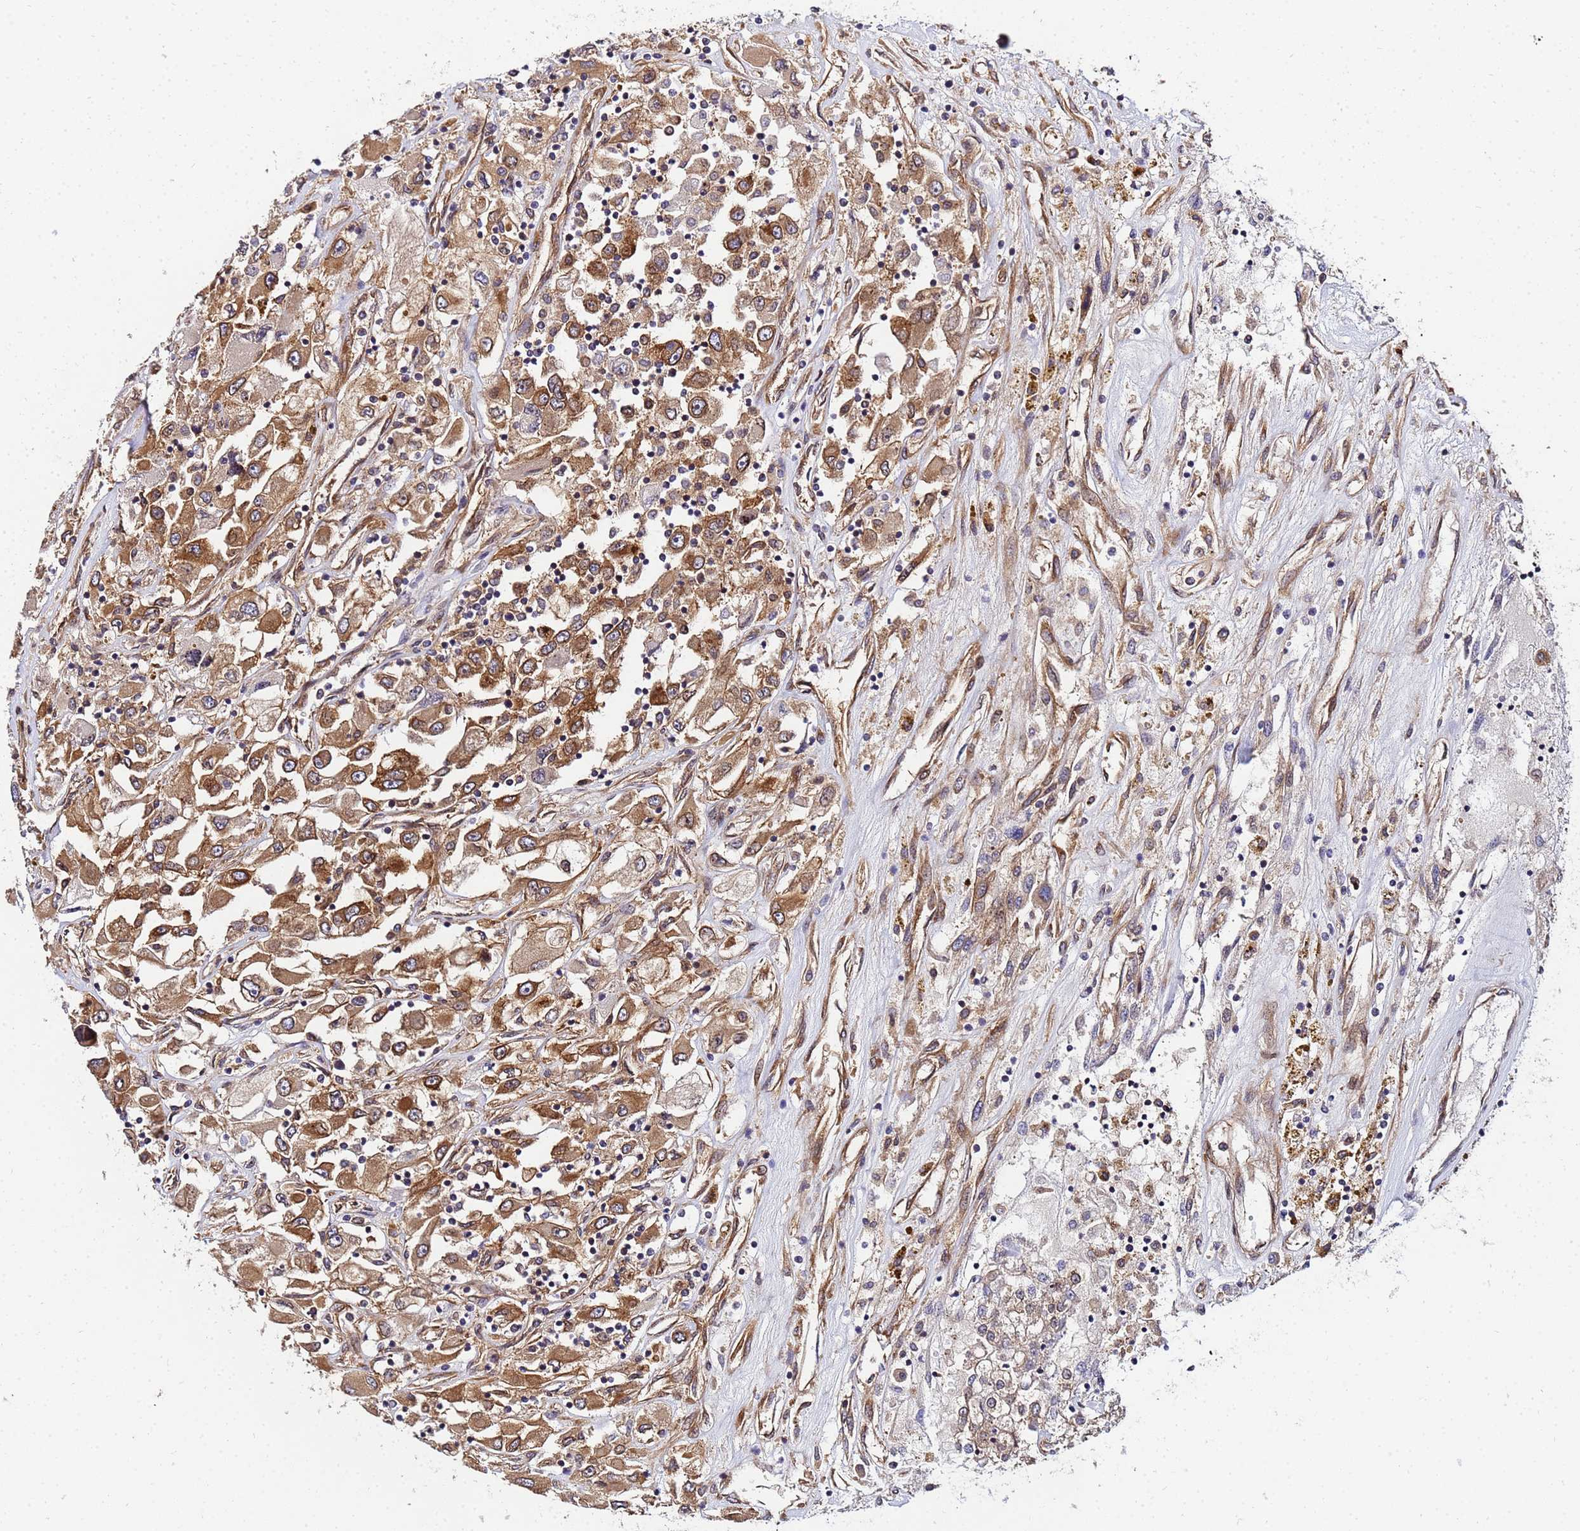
{"staining": {"intensity": "moderate", "quantity": ">75%", "location": "cytoplasmic/membranous"}, "tissue": "renal cancer", "cell_type": "Tumor cells", "image_type": "cancer", "snomed": [{"axis": "morphology", "description": "Adenocarcinoma, NOS"}, {"axis": "topography", "description": "Kidney"}], "caption": "Immunohistochemical staining of renal cancer displays medium levels of moderate cytoplasmic/membranous positivity in approximately >75% of tumor cells.", "gene": "UNC93B1", "patient": {"sex": "female", "age": 52}}